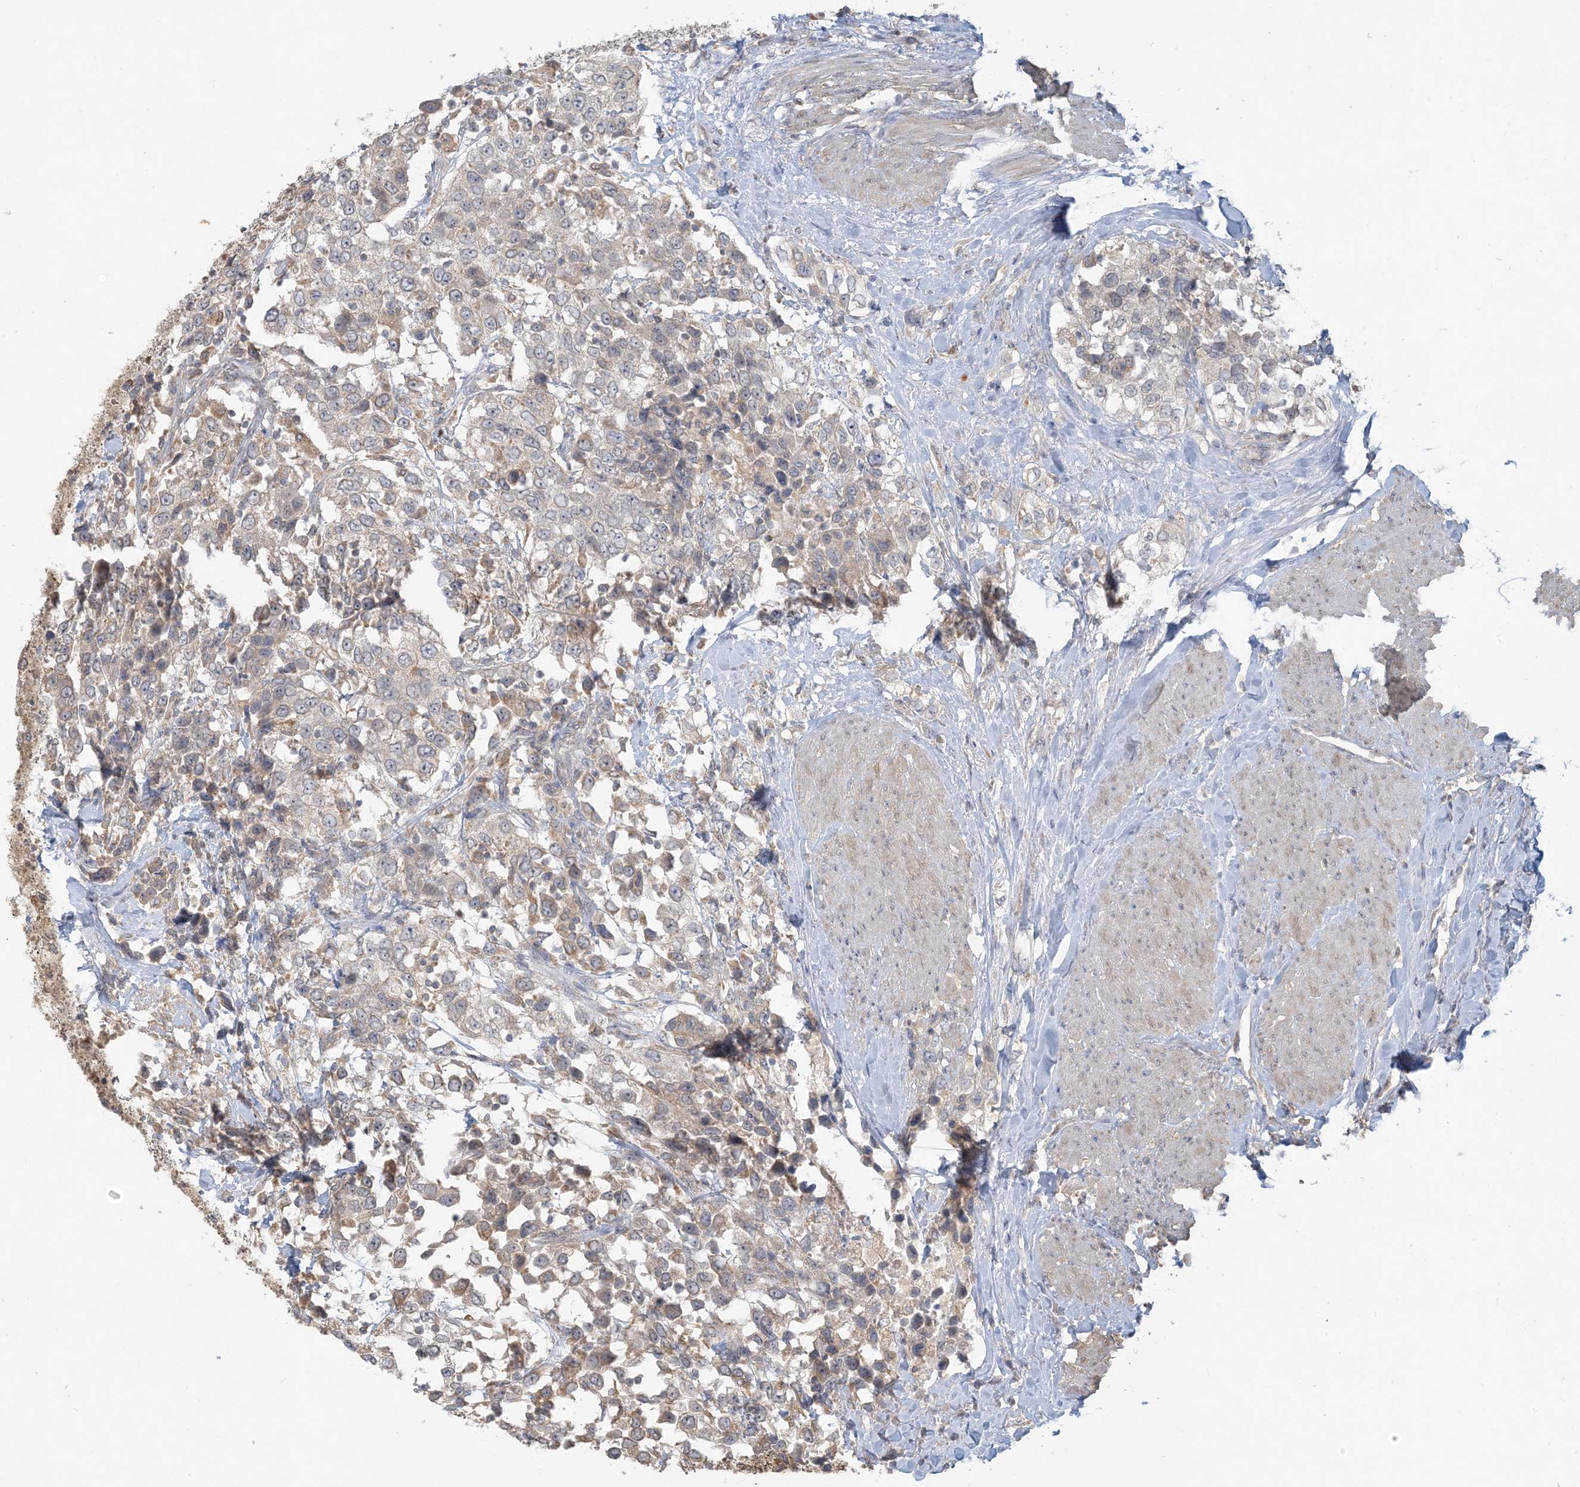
{"staining": {"intensity": "moderate", "quantity": "<25%", "location": "cytoplasmic/membranous"}, "tissue": "urothelial cancer", "cell_type": "Tumor cells", "image_type": "cancer", "snomed": [{"axis": "morphology", "description": "Urothelial carcinoma, High grade"}, {"axis": "topography", "description": "Urinary bladder"}], "caption": "A low amount of moderate cytoplasmic/membranous positivity is identified in approximately <25% of tumor cells in high-grade urothelial carcinoma tissue. The staining is performed using DAB (3,3'-diaminobenzidine) brown chromogen to label protein expression. The nuclei are counter-stained blue using hematoxylin.", "gene": "MCOLN1", "patient": {"sex": "female", "age": 80}}